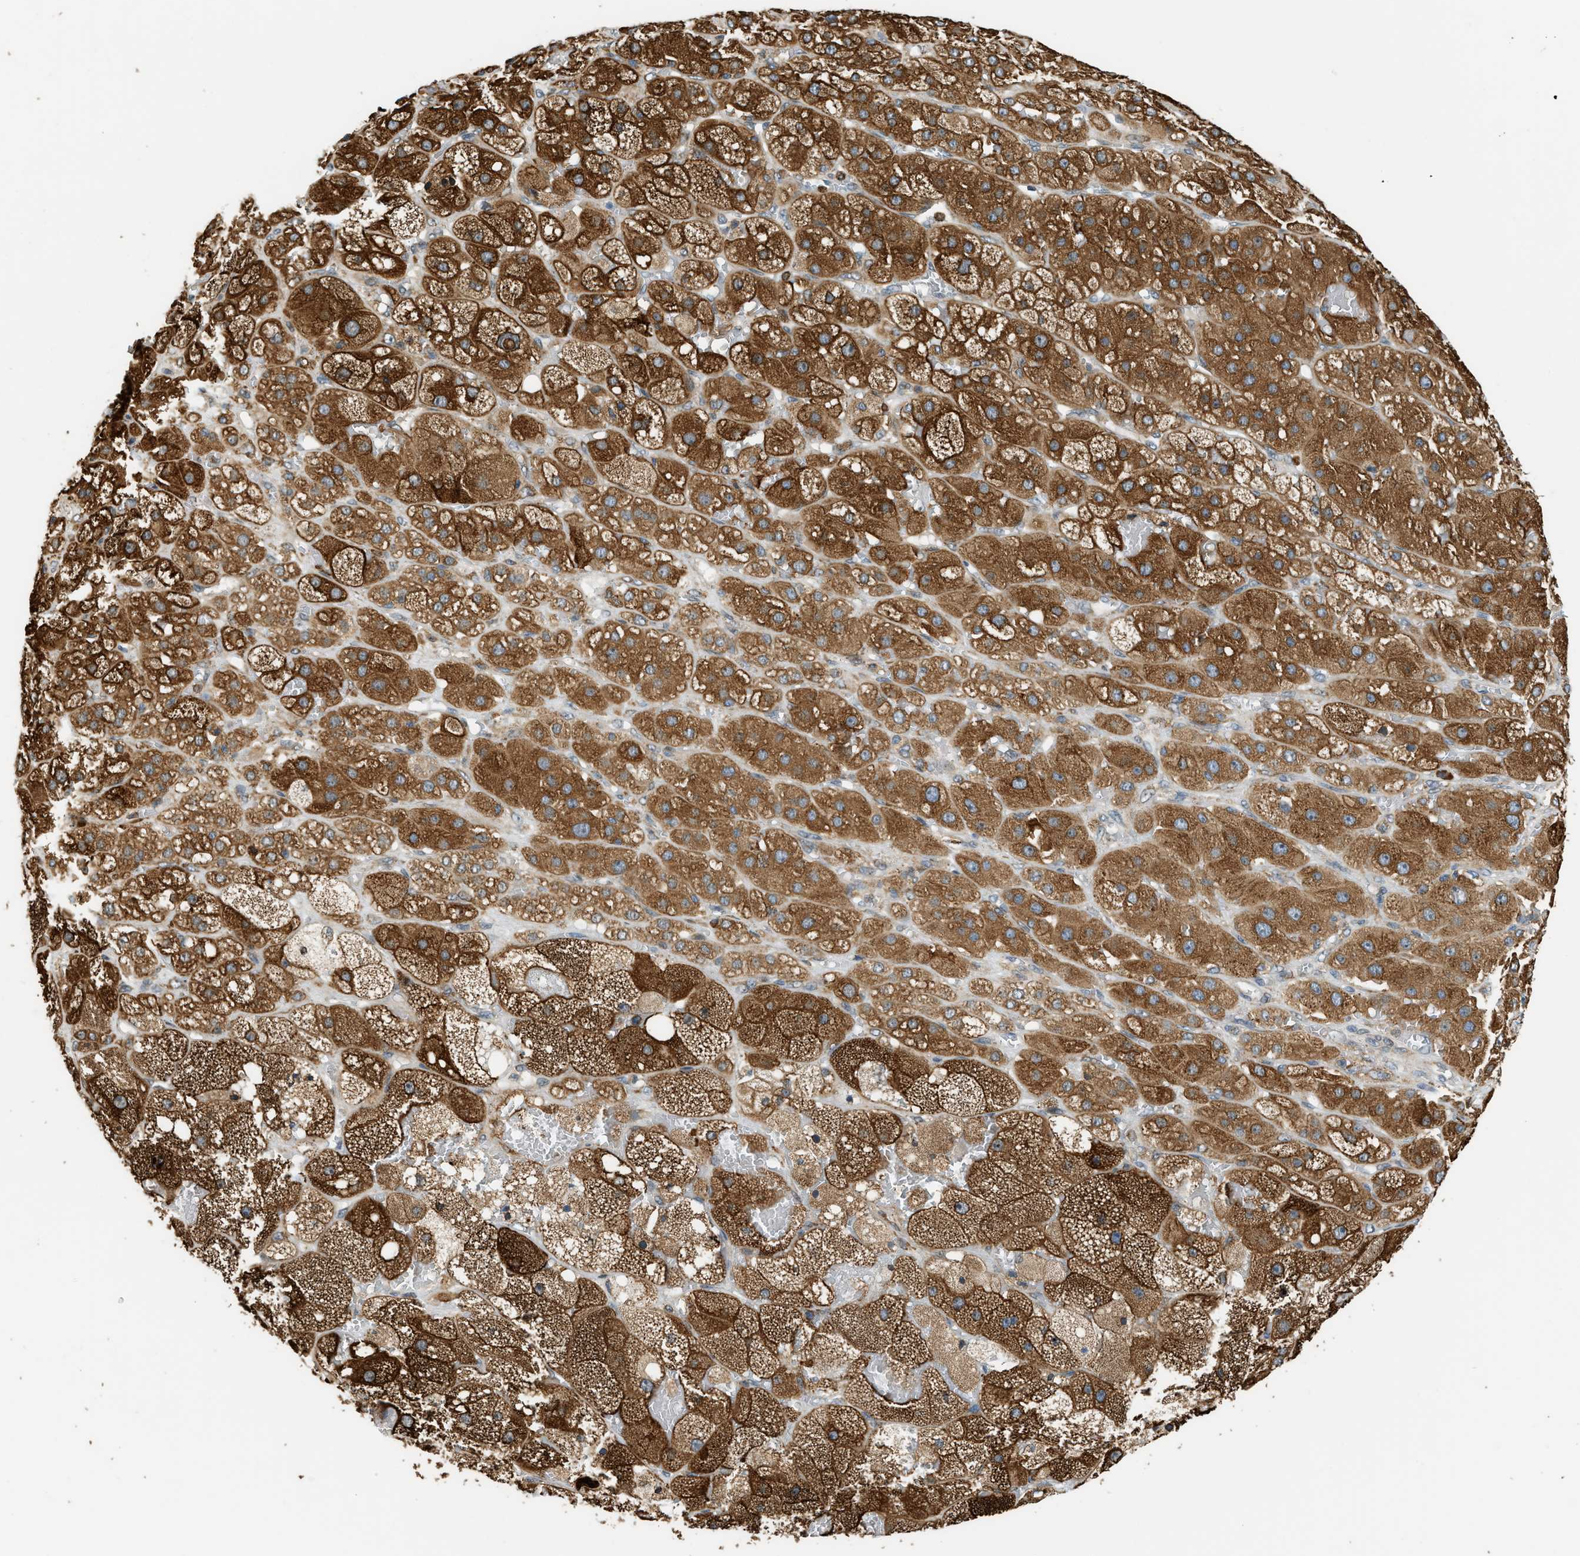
{"staining": {"intensity": "strong", "quantity": ">75%", "location": "cytoplasmic/membranous"}, "tissue": "adrenal gland", "cell_type": "Glandular cells", "image_type": "normal", "snomed": [{"axis": "morphology", "description": "Normal tissue, NOS"}, {"axis": "topography", "description": "Adrenal gland"}], "caption": "A brown stain shows strong cytoplasmic/membranous expression of a protein in glandular cells of unremarkable adrenal gland. The staining was performed using DAB, with brown indicating positive protein expression. Nuclei are stained blue with hematoxylin.", "gene": "SEMA4D", "patient": {"sex": "female", "age": 47}}